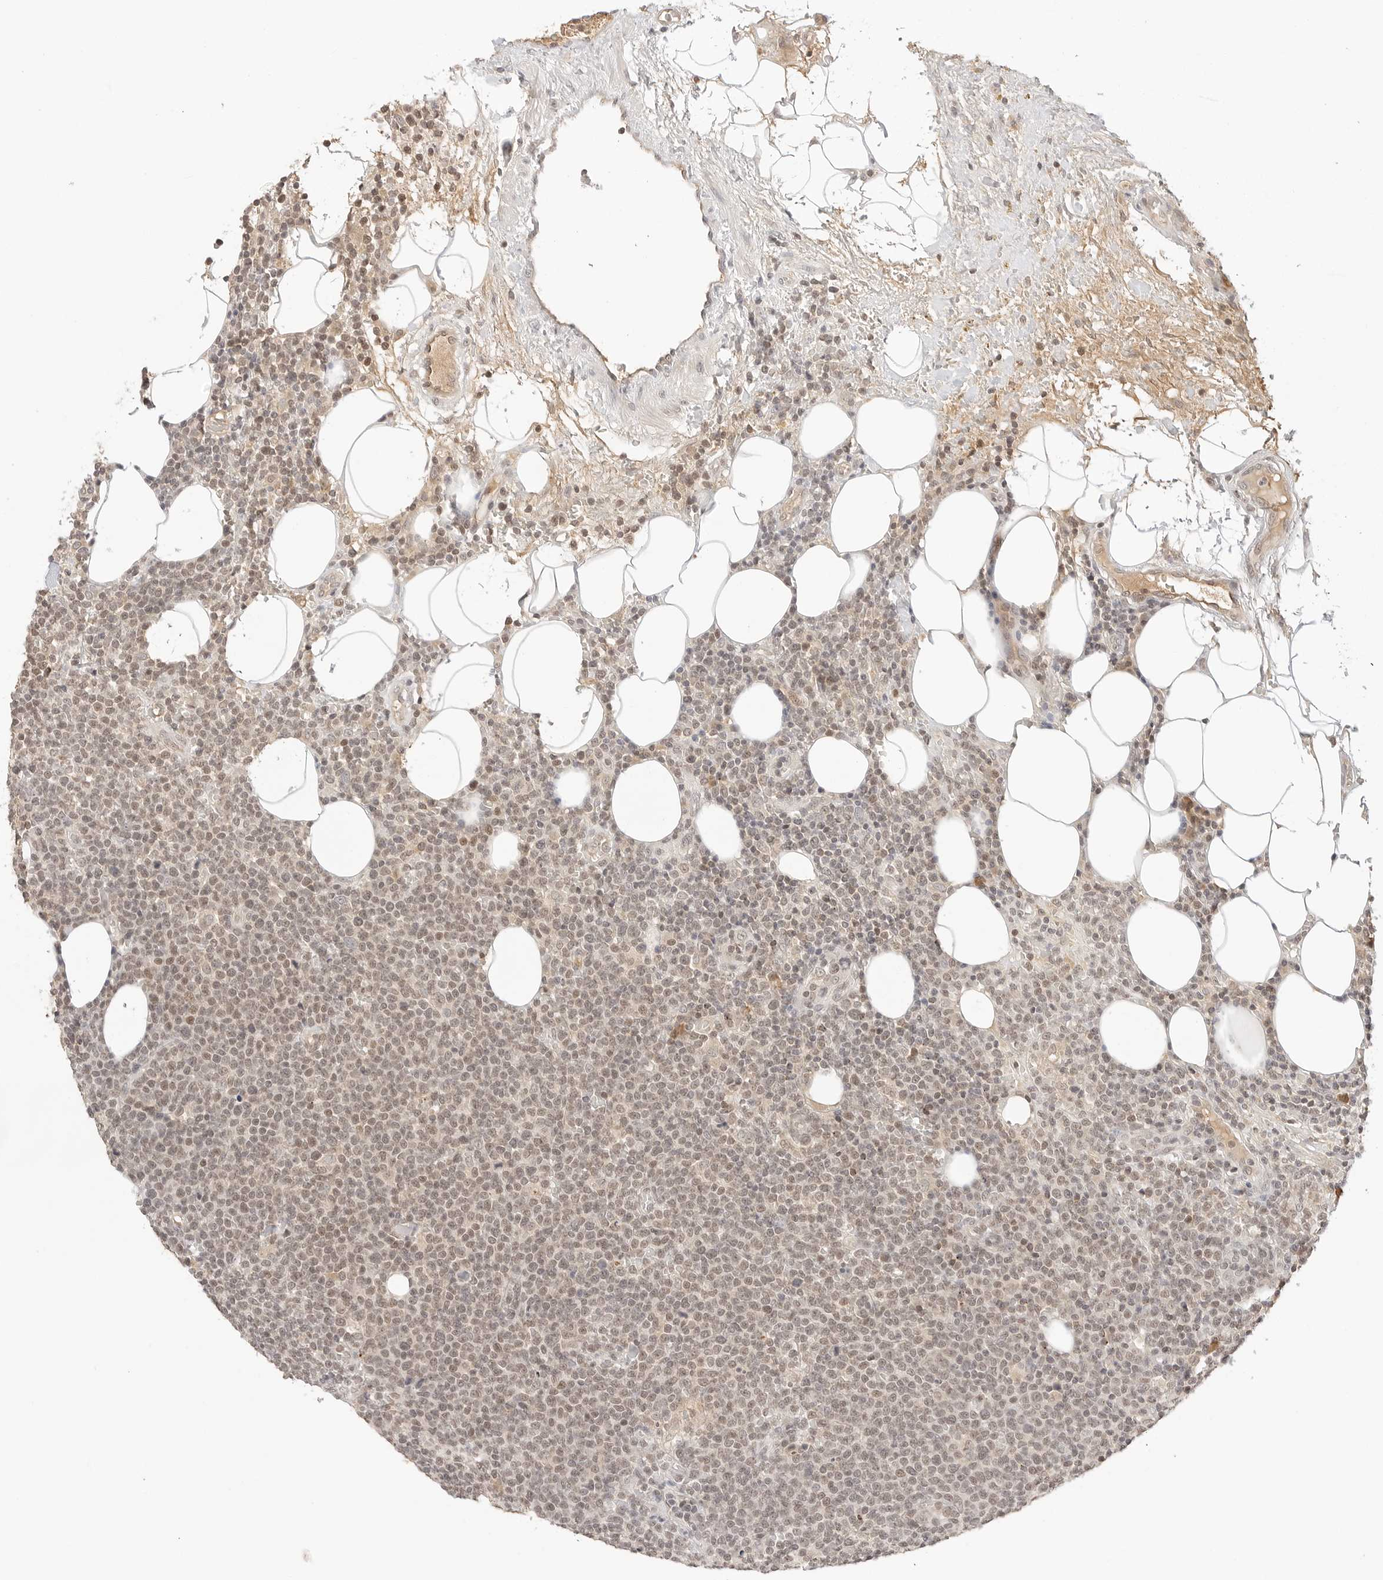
{"staining": {"intensity": "weak", "quantity": ">75%", "location": "nuclear"}, "tissue": "lymphoma", "cell_type": "Tumor cells", "image_type": "cancer", "snomed": [{"axis": "morphology", "description": "Malignant lymphoma, non-Hodgkin's type, High grade"}, {"axis": "topography", "description": "Lymph node"}], "caption": "Protein expression analysis of human high-grade malignant lymphoma, non-Hodgkin's type reveals weak nuclear expression in approximately >75% of tumor cells.", "gene": "SEPTIN4", "patient": {"sex": "male", "age": 61}}